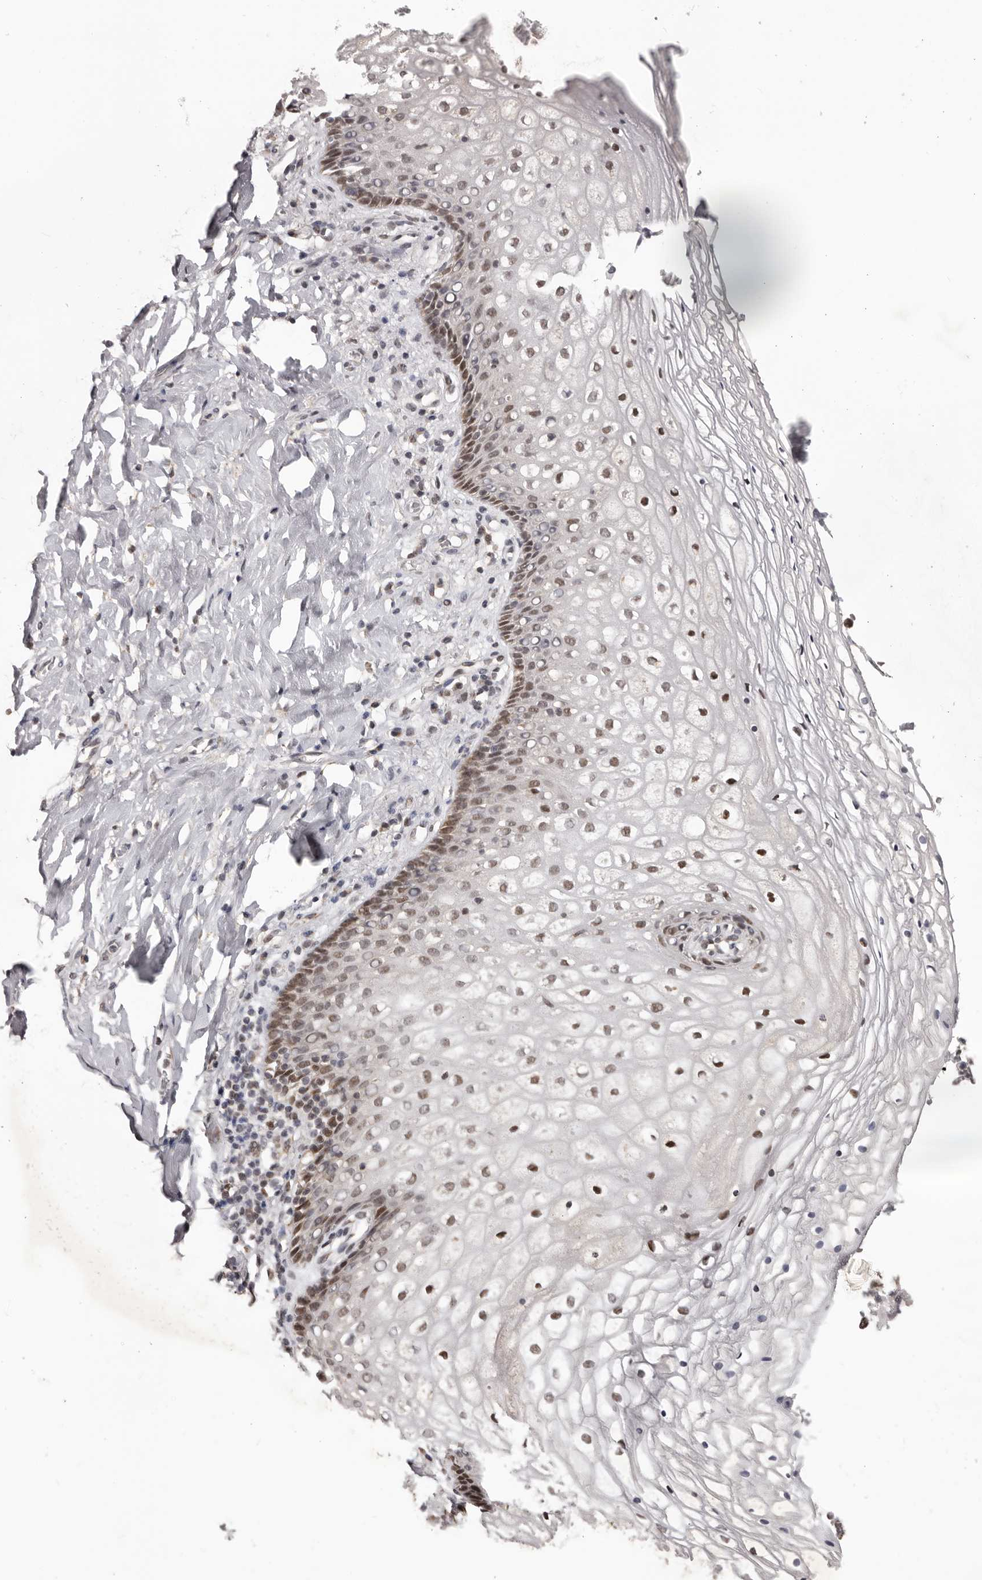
{"staining": {"intensity": "moderate", "quantity": ">75%", "location": "nuclear"}, "tissue": "vagina", "cell_type": "Squamous epithelial cells", "image_type": "normal", "snomed": [{"axis": "morphology", "description": "Normal tissue, NOS"}, {"axis": "topography", "description": "Vagina"}], "caption": "Protein staining of normal vagina reveals moderate nuclear positivity in approximately >75% of squamous epithelial cells.", "gene": "C17orf99", "patient": {"sex": "female", "age": 60}}